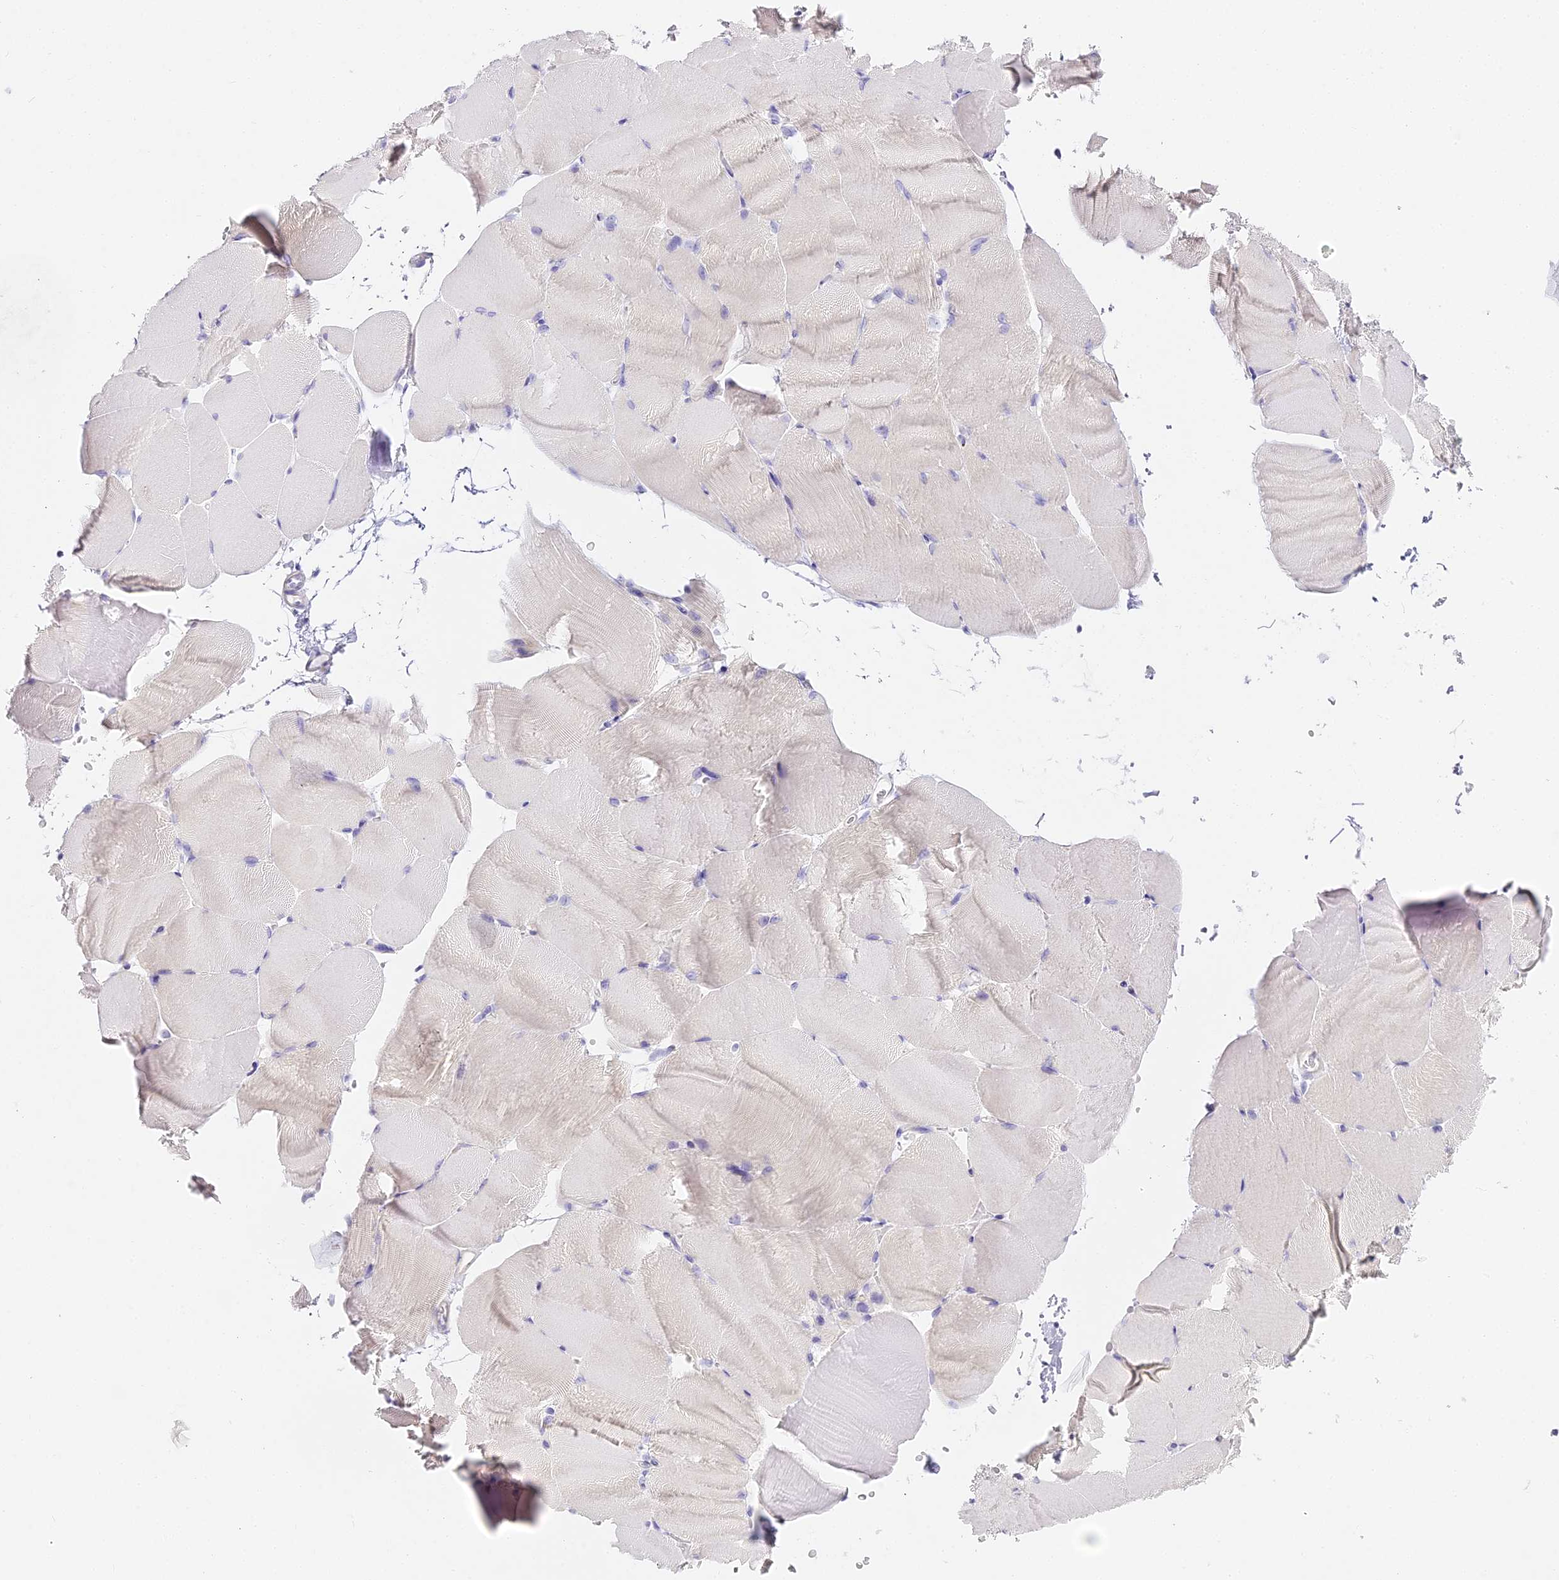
{"staining": {"intensity": "negative", "quantity": "none", "location": "none"}, "tissue": "skeletal muscle", "cell_type": "Myocytes", "image_type": "normal", "snomed": [{"axis": "morphology", "description": "Normal tissue, NOS"}, {"axis": "topography", "description": "Skeletal muscle"}, {"axis": "topography", "description": "Parathyroid gland"}], "caption": "DAB immunohistochemical staining of benign skeletal muscle displays no significant positivity in myocytes.", "gene": "ABHD14A", "patient": {"sex": "female", "age": 37}}